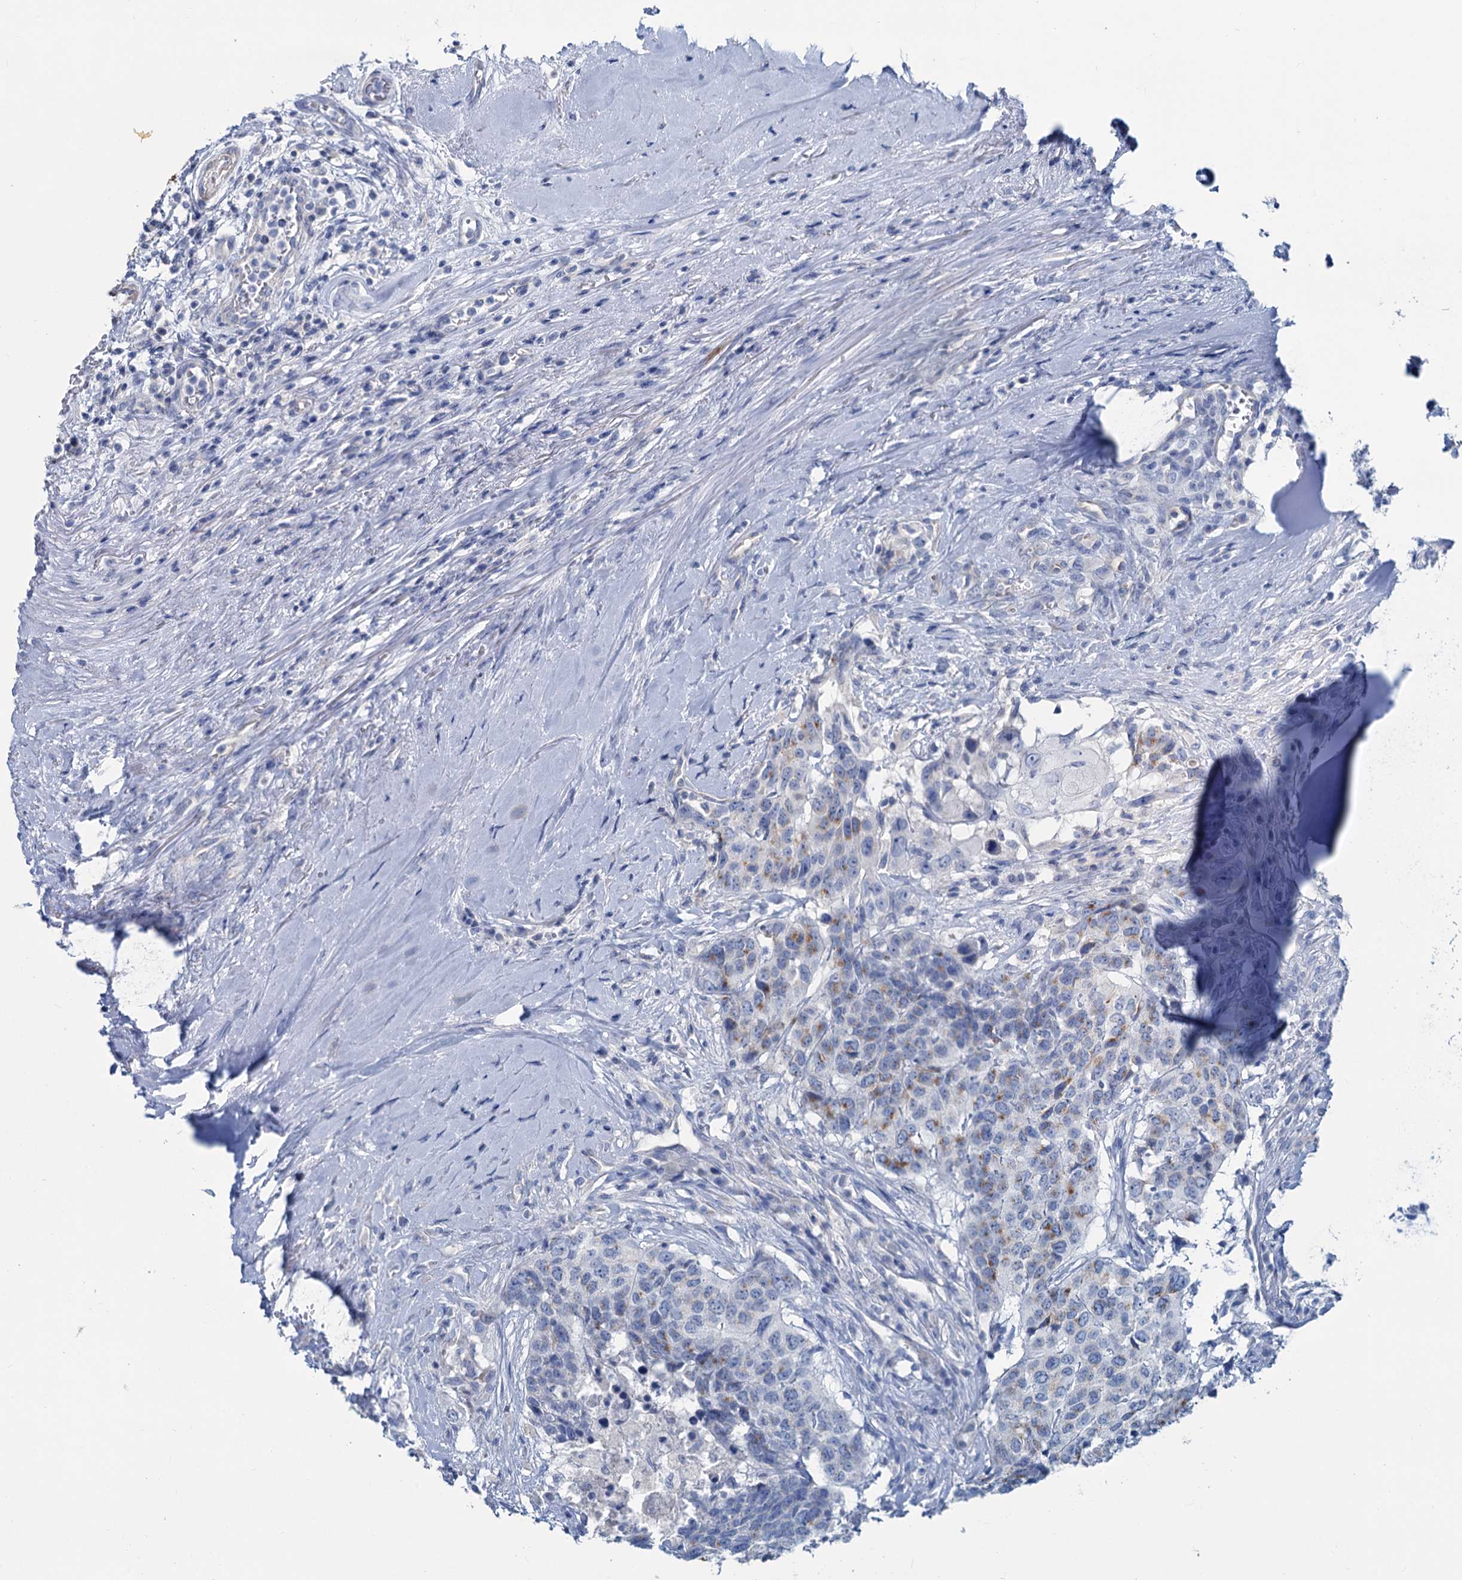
{"staining": {"intensity": "negative", "quantity": "none", "location": "none"}, "tissue": "head and neck cancer", "cell_type": "Tumor cells", "image_type": "cancer", "snomed": [{"axis": "morphology", "description": "Squamous cell carcinoma, NOS"}, {"axis": "topography", "description": "Head-Neck"}], "caption": "Immunohistochemical staining of head and neck cancer shows no significant positivity in tumor cells. (DAB immunohistochemistry (IHC) visualized using brightfield microscopy, high magnification).", "gene": "SLC1A3", "patient": {"sex": "male", "age": 66}}